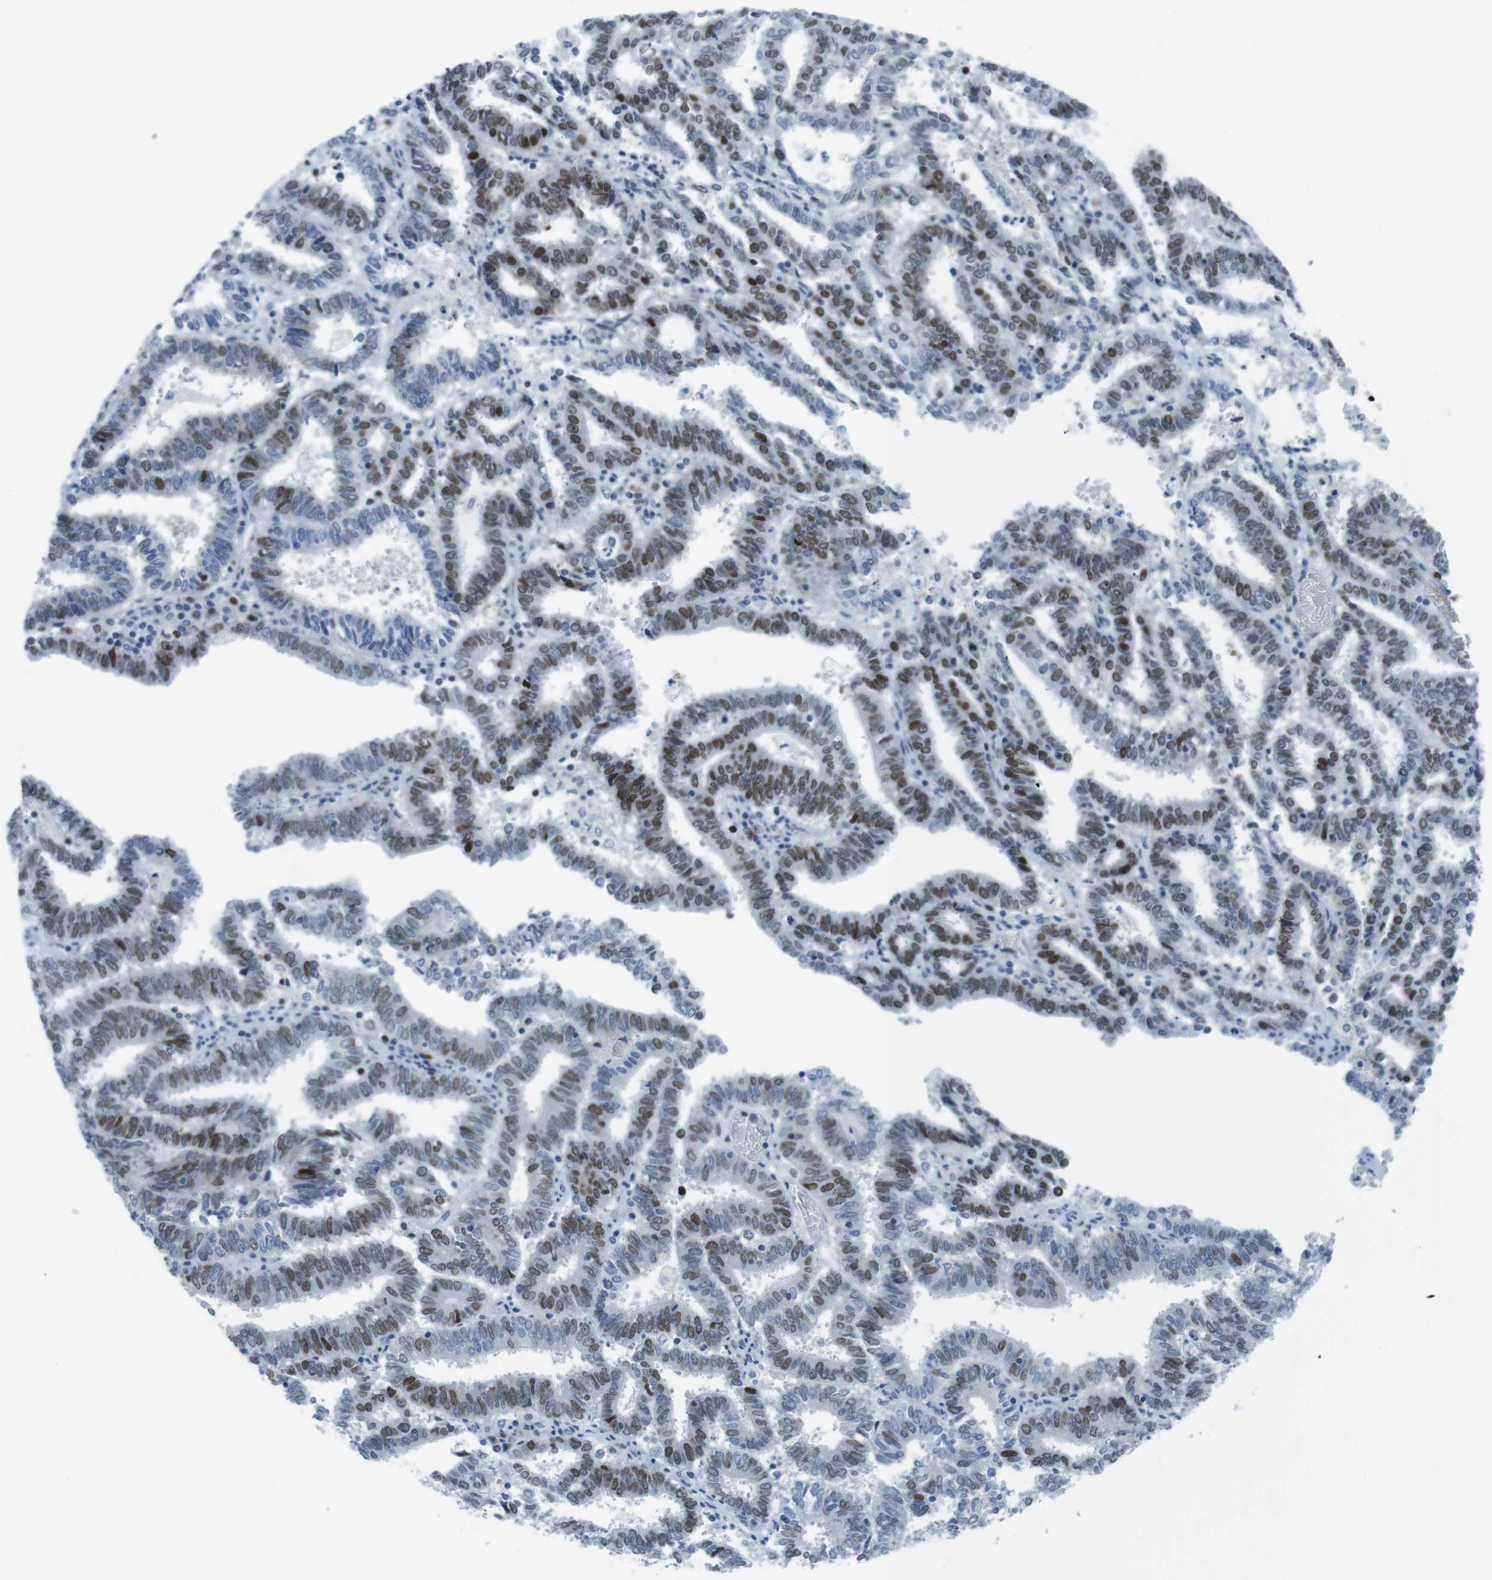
{"staining": {"intensity": "strong", "quantity": ">75%", "location": "nuclear"}, "tissue": "endometrial cancer", "cell_type": "Tumor cells", "image_type": "cancer", "snomed": [{"axis": "morphology", "description": "Adenocarcinoma, NOS"}, {"axis": "topography", "description": "Uterus"}], "caption": "Endometrial adenocarcinoma stained for a protein (brown) demonstrates strong nuclear positive expression in about >75% of tumor cells.", "gene": "CHAF1A", "patient": {"sex": "female", "age": 83}}